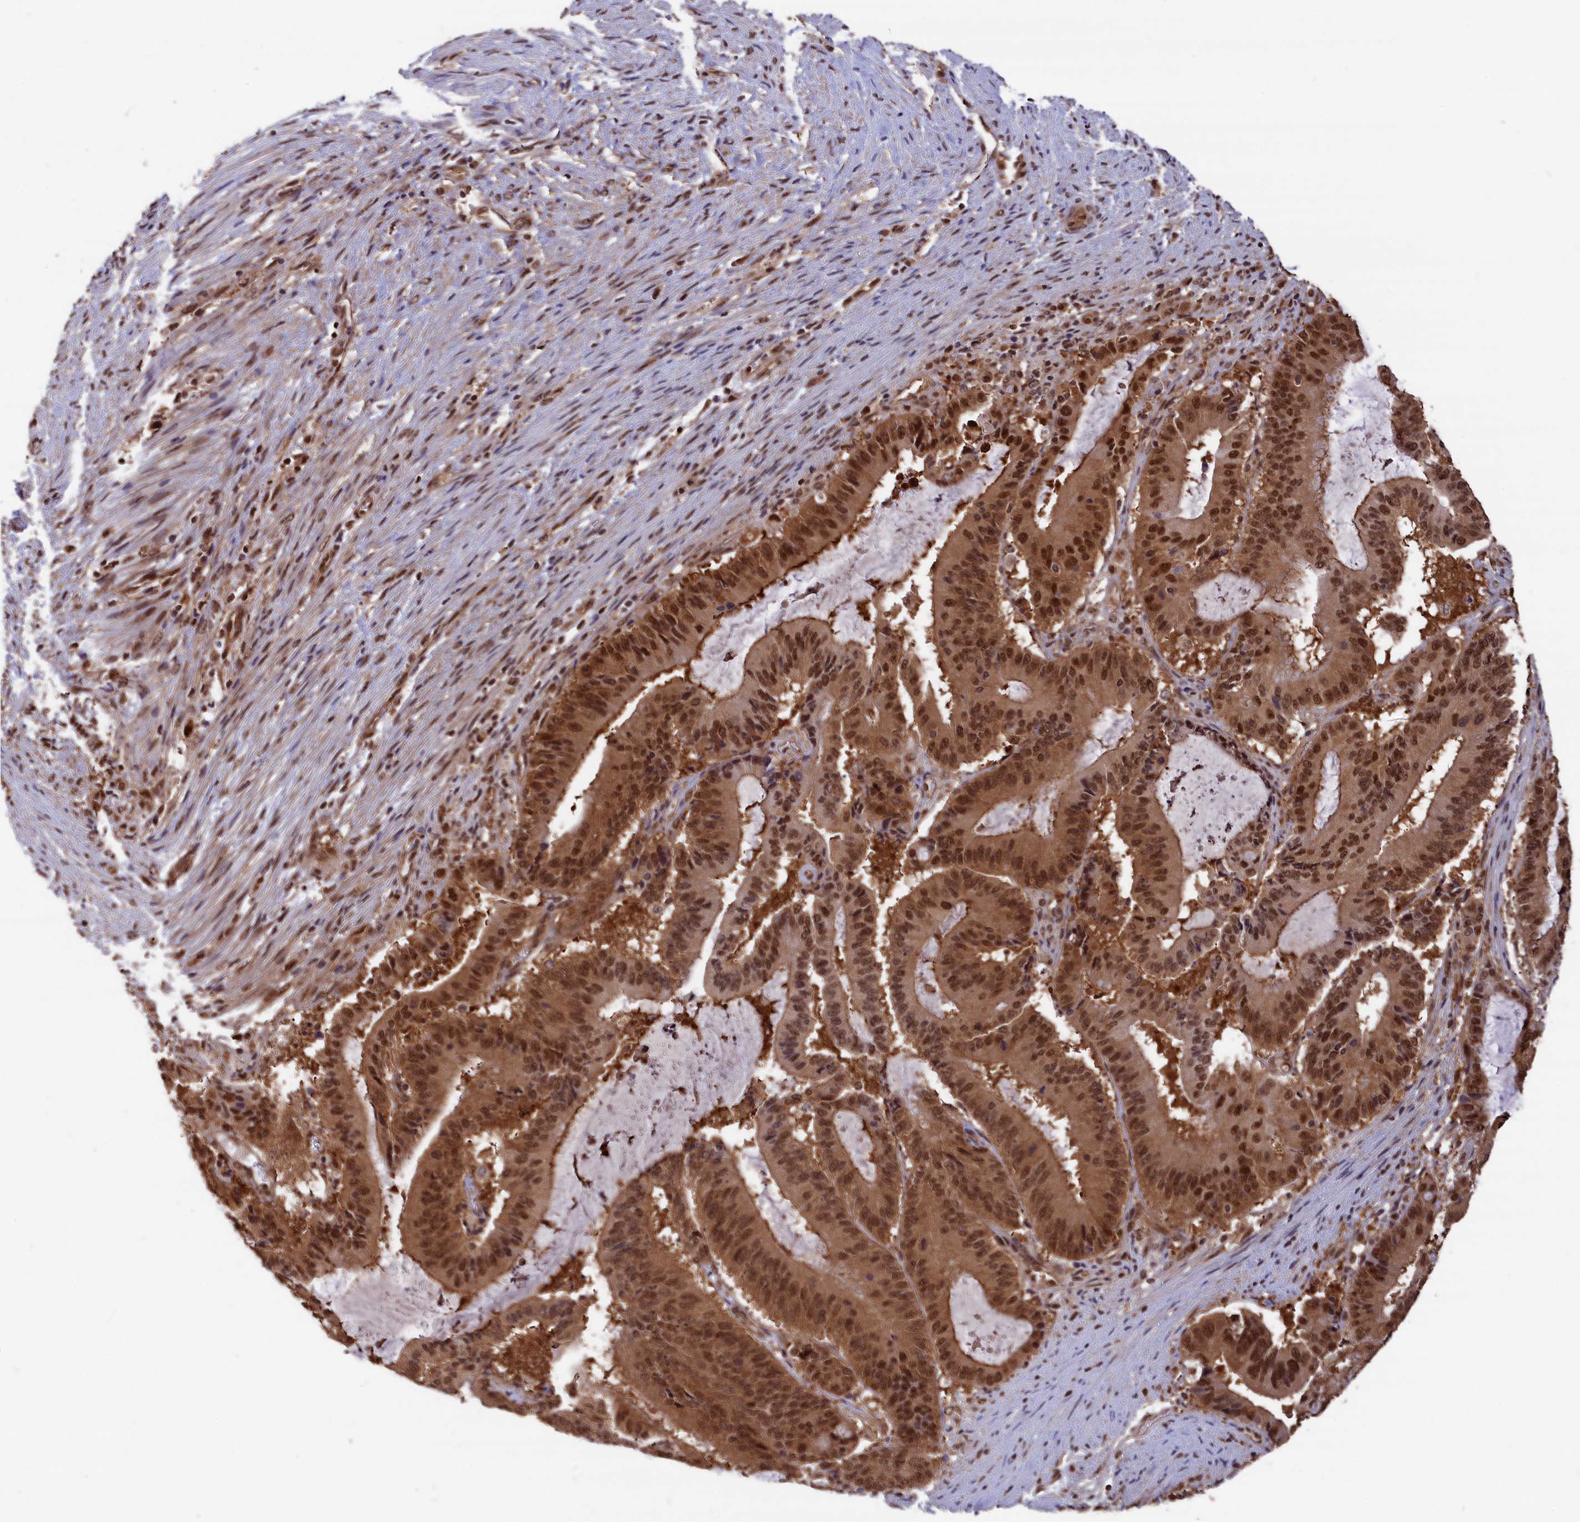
{"staining": {"intensity": "moderate", "quantity": ">75%", "location": "nuclear"}, "tissue": "liver cancer", "cell_type": "Tumor cells", "image_type": "cancer", "snomed": [{"axis": "morphology", "description": "Normal tissue, NOS"}, {"axis": "morphology", "description": "Cholangiocarcinoma"}, {"axis": "topography", "description": "Liver"}, {"axis": "topography", "description": "Peripheral nerve tissue"}], "caption": "High-magnification brightfield microscopy of liver cancer stained with DAB (brown) and counterstained with hematoxylin (blue). tumor cells exhibit moderate nuclear expression is present in approximately>75% of cells.", "gene": "ADRM1", "patient": {"sex": "female", "age": 73}}